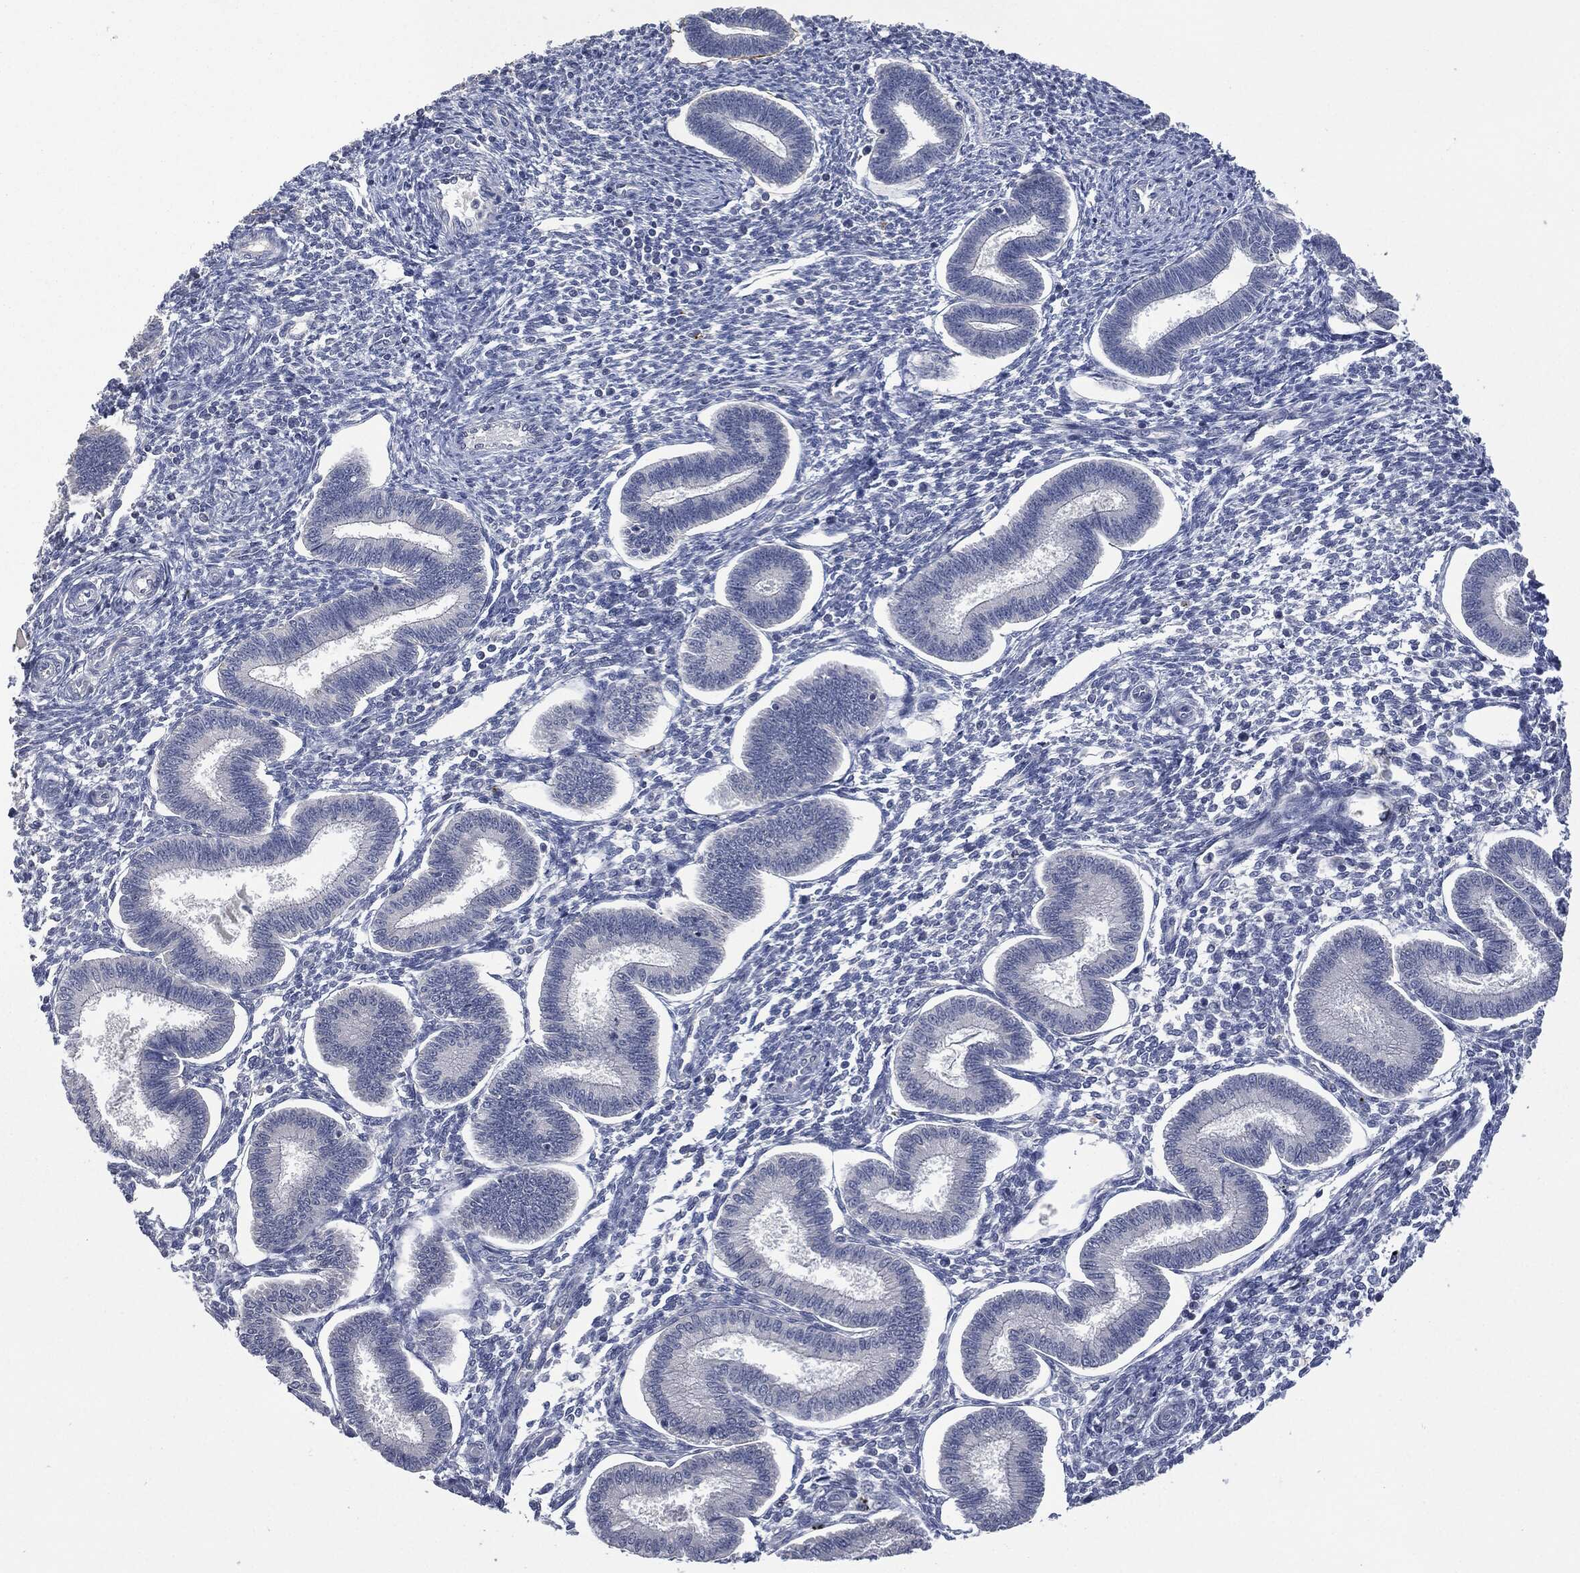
{"staining": {"intensity": "negative", "quantity": "none", "location": "none"}, "tissue": "endometrium", "cell_type": "Cells in endometrial stroma", "image_type": "normal", "snomed": [{"axis": "morphology", "description": "Normal tissue, NOS"}, {"axis": "topography", "description": "Endometrium"}], "caption": "This is an immunohistochemistry photomicrograph of unremarkable endometrium. There is no expression in cells in endometrial stroma.", "gene": "IL1RN", "patient": {"sex": "female", "age": 43}}